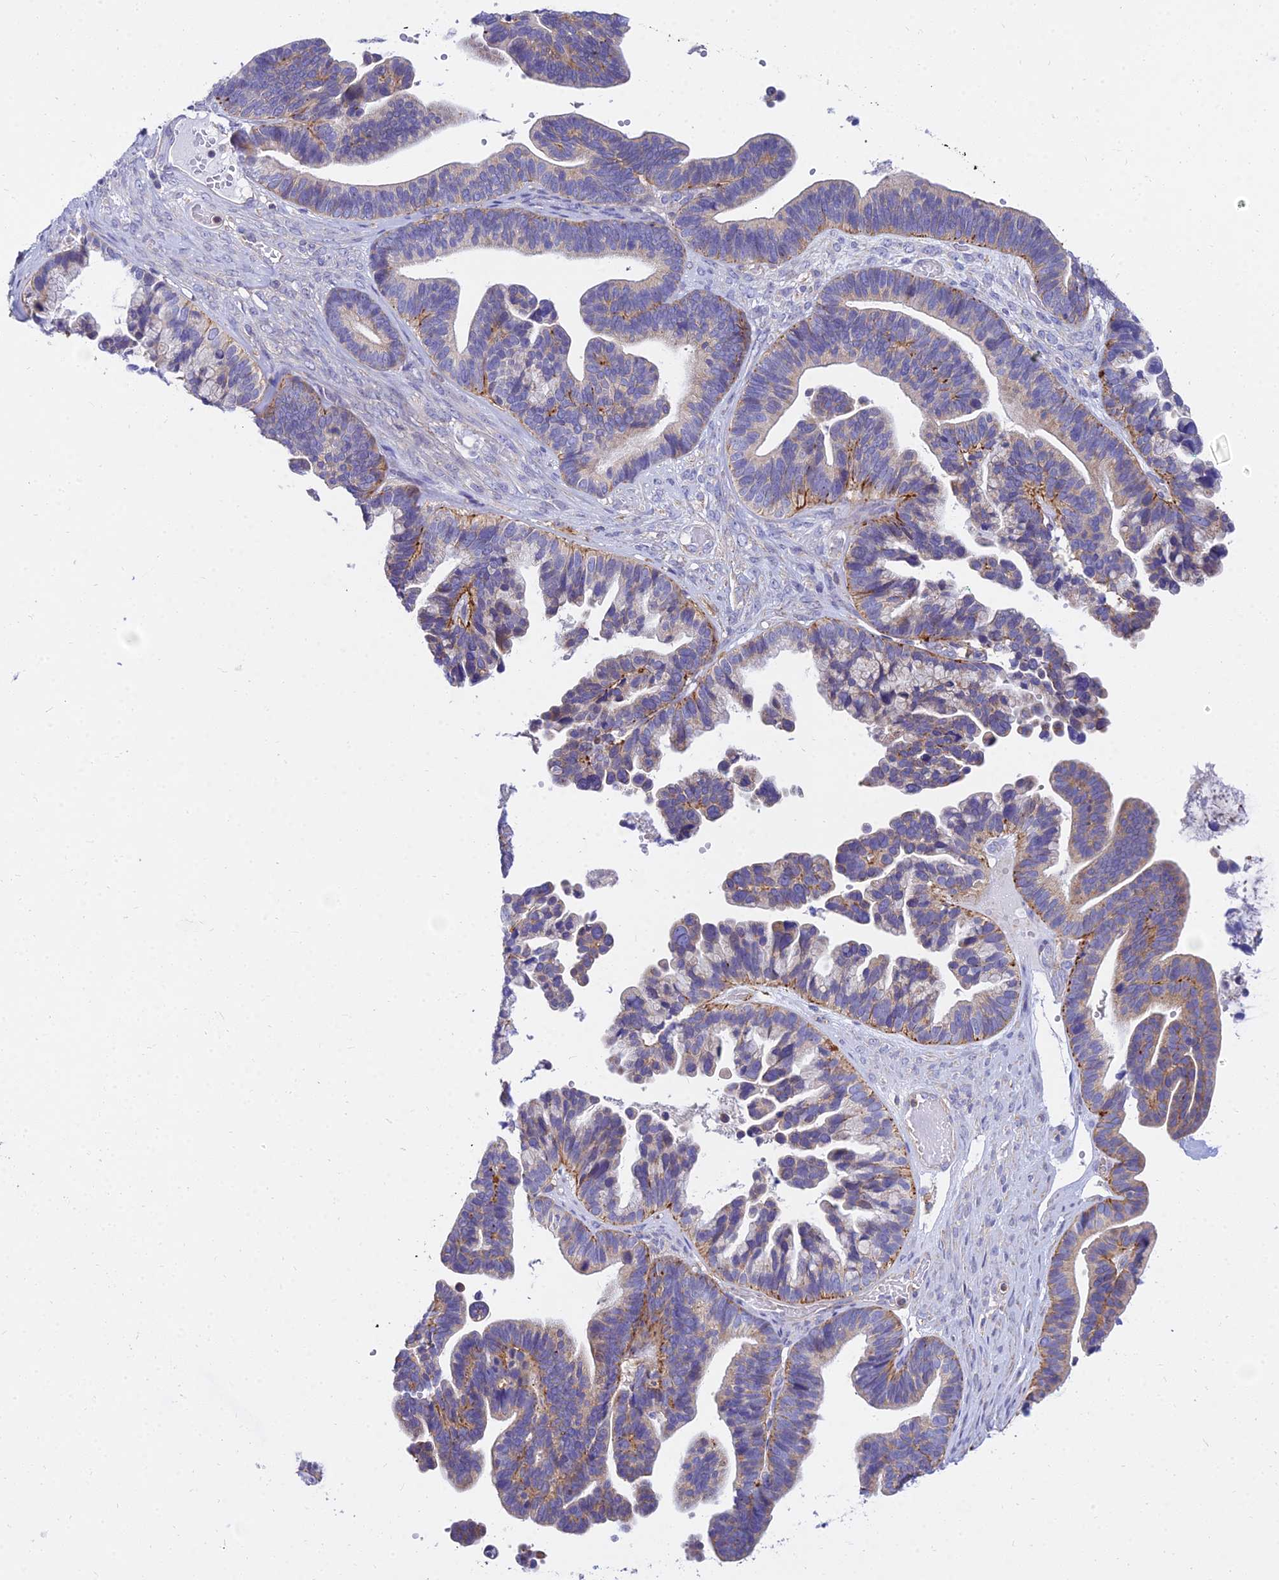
{"staining": {"intensity": "moderate", "quantity": "25%-75%", "location": "cytoplasmic/membranous"}, "tissue": "ovarian cancer", "cell_type": "Tumor cells", "image_type": "cancer", "snomed": [{"axis": "morphology", "description": "Cystadenocarcinoma, serous, NOS"}, {"axis": "topography", "description": "Ovary"}], "caption": "Immunohistochemical staining of ovarian serous cystadenocarcinoma reveals medium levels of moderate cytoplasmic/membranous protein expression in about 25%-75% of tumor cells.", "gene": "ARL8B", "patient": {"sex": "female", "age": 56}}